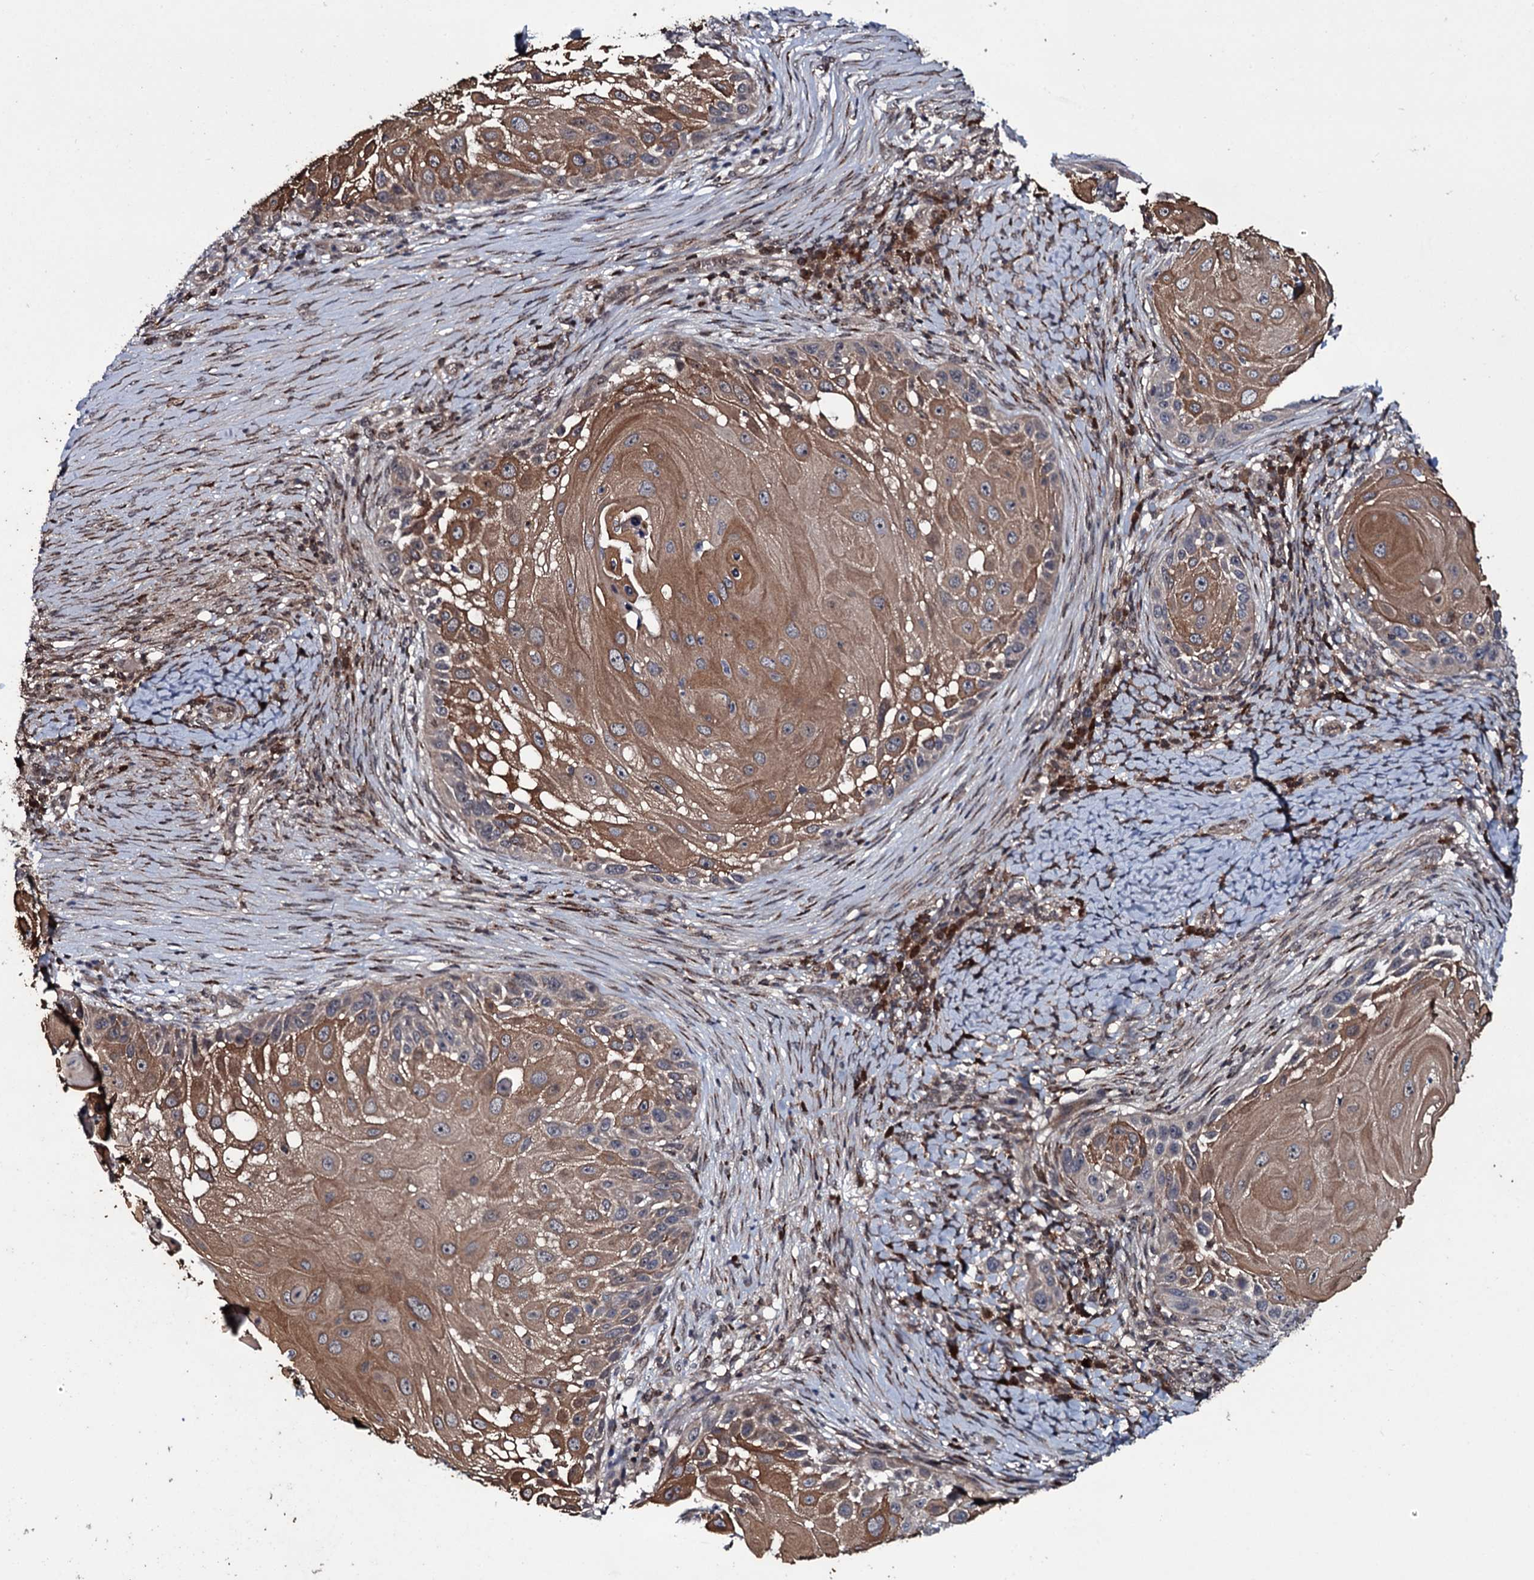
{"staining": {"intensity": "moderate", "quantity": "25%-75%", "location": "cytoplasmic/membranous"}, "tissue": "skin cancer", "cell_type": "Tumor cells", "image_type": "cancer", "snomed": [{"axis": "morphology", "description": "Squamous cell carcinoma, NOS"}, {"axis": "topography", "description": "Skin"}], "caption": "Immunohistochemical staining of skin squamous cell carcinoma displays medium levels of moderate cytoplasmic/membranous protein expression in approximately 25%-75% of tumor cells.", "gene": "HDDC3", "patient": {"sex": "female", "age": 44}}